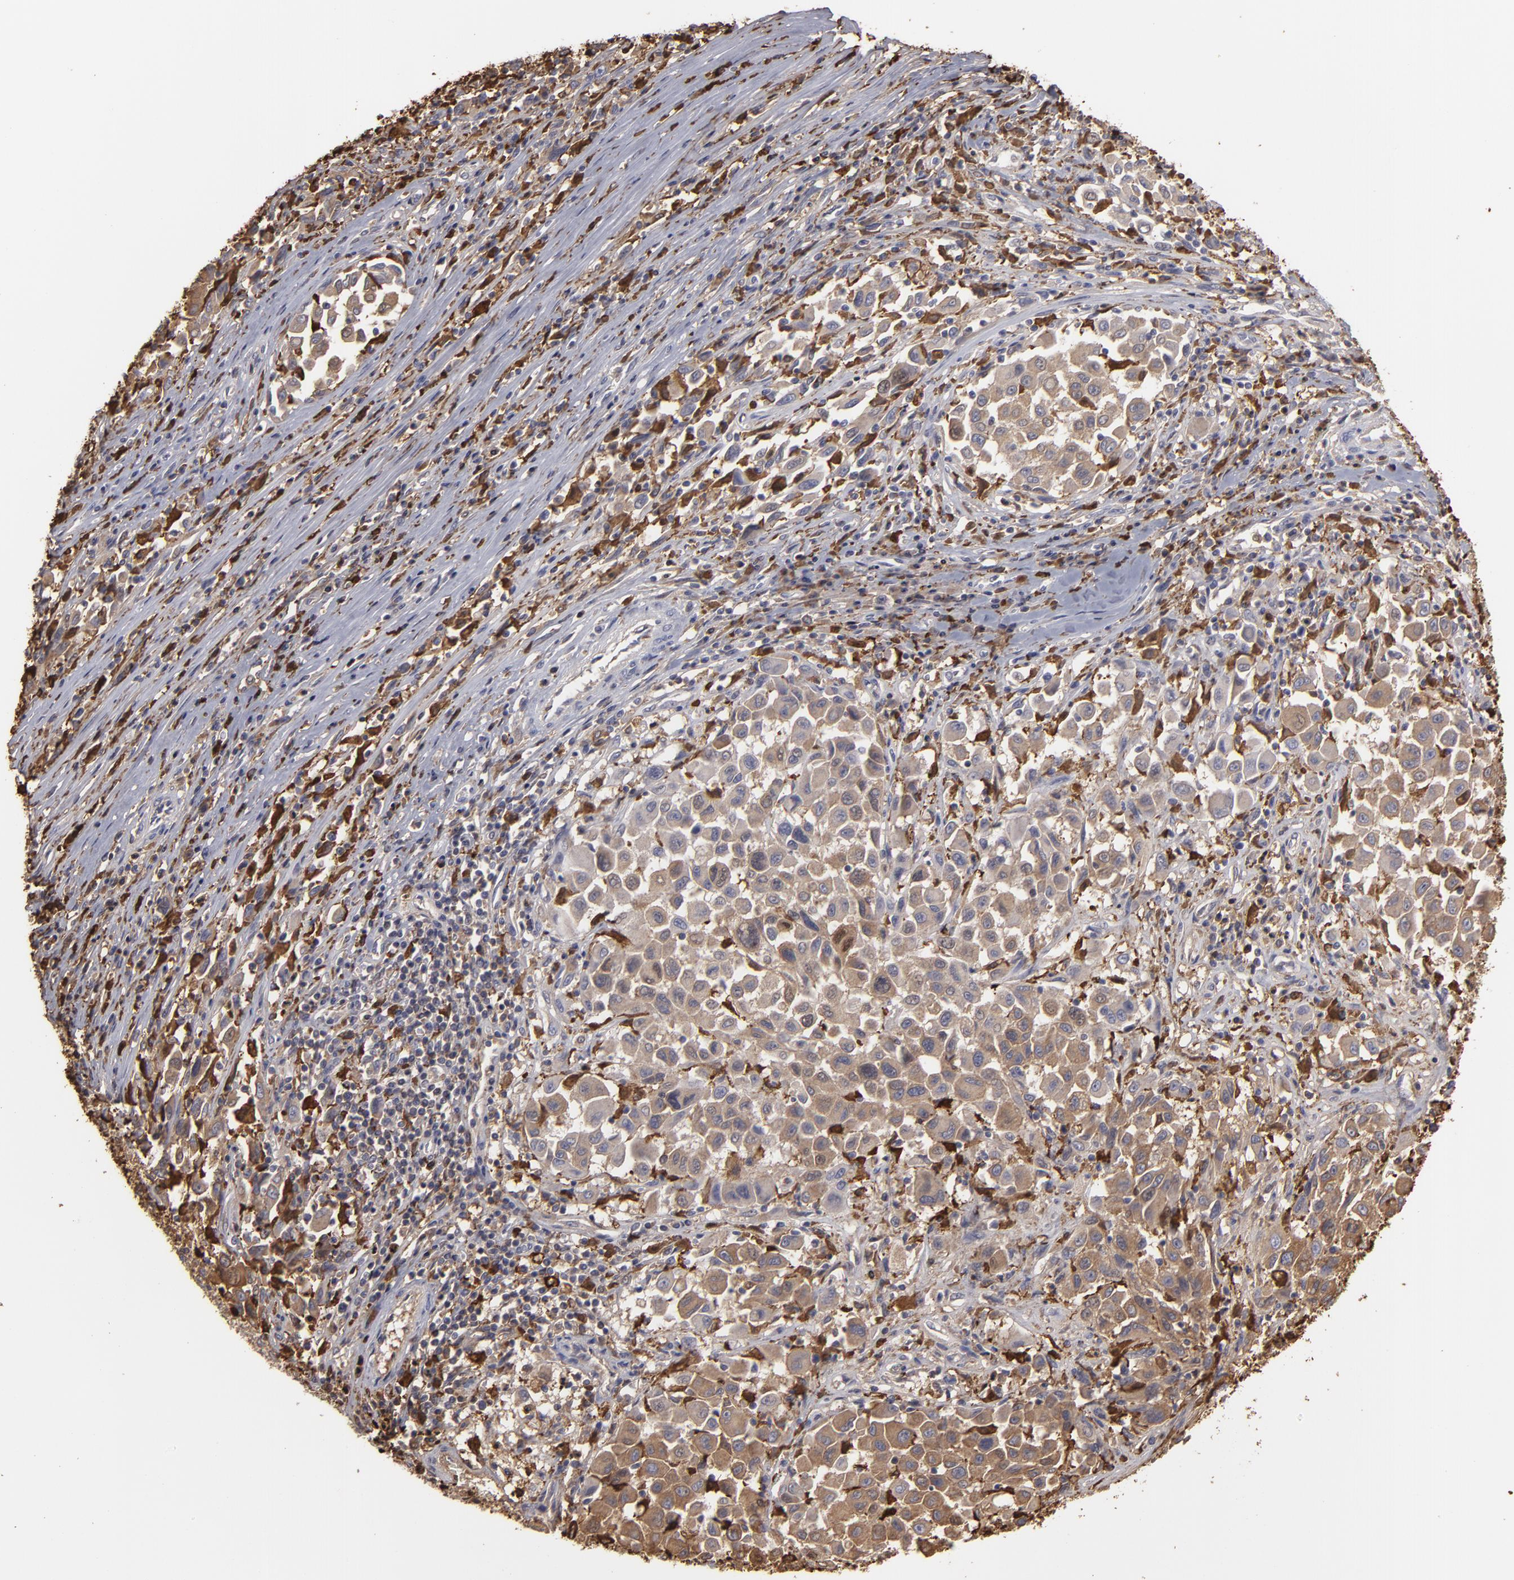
{"staining": {"intensity": "weak", "quantity": "25%-75%", "location": "cytoplasmic/membranous"}, "tissue": "melanoma", "cell_type": "Tumor cells", "image_type": "cancer", "snomed": [{"axis": "morphology", "description": "Malignant melanoma, Metastatic site"}, {"axis": "topography", "description": "Lymph node"}], "caption": "Malignant melanoma (metastatic site) stained for a protein shows weak cytoplasmic/membranous positivity in tumor cells. (DAB IHC with brightfield microscopy, high magnification).", "gene": "ODC1", "patient": {"sex": "male", "age": 61}}